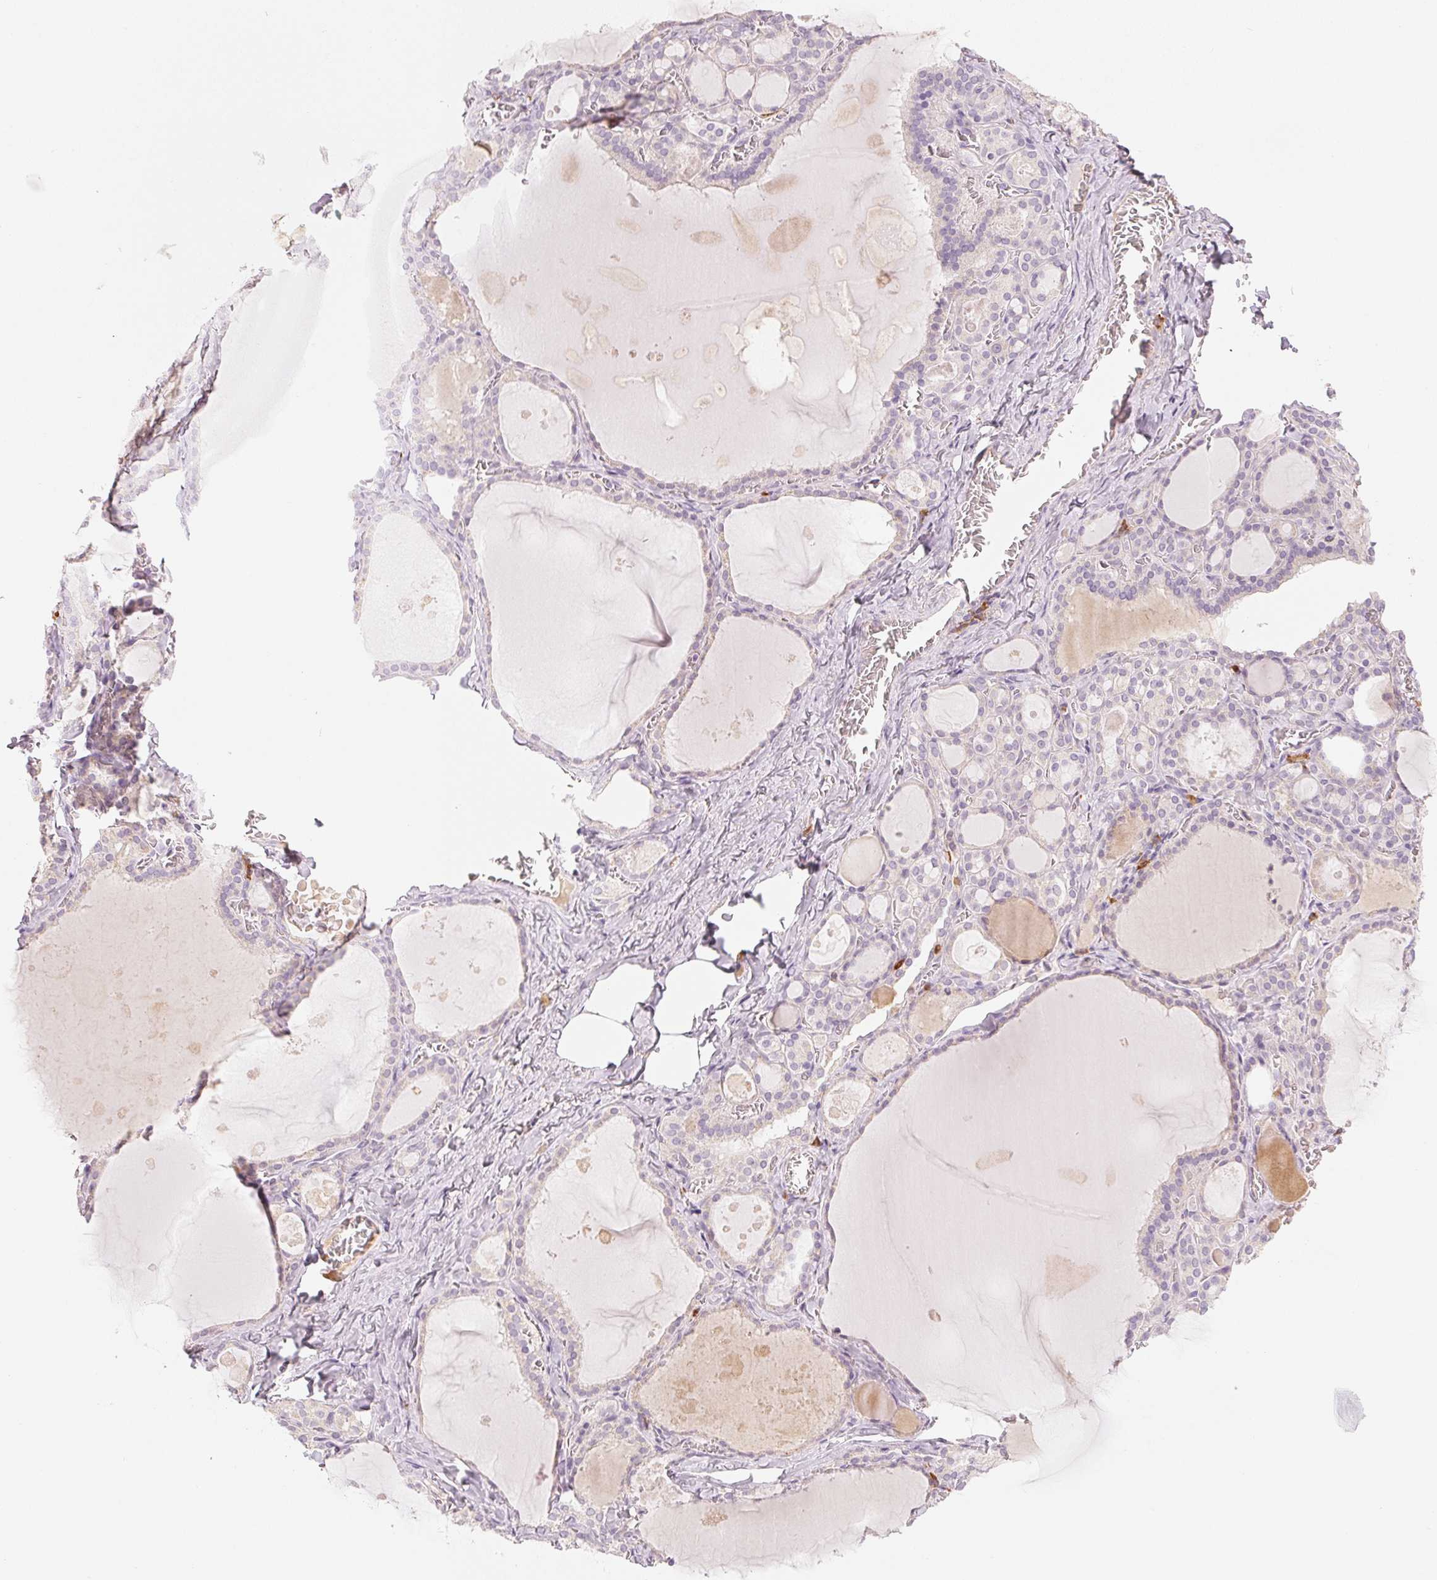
{"staining": {"intensity": "negative", "quantity": "none", "location": "none"}, "tissue": "thyroid gland", "cell_type": "Glandular cells", "image_type": "normal", "snomed": [{"axis": "morphology", "description": "Normal tissue, NOS"}, {"axis": "topography", "description": "Thyroid gland"}], "caption": "Immunohistochemistry (IHC) histopathology image of benign thyroid gland: thyroid gland stained with DAB (3,3'-diaminobenzidine) exhibits no significant protein staining in glandular cells. (DAB (3,3'-diaminobenzidine) IHC visualized using brightfield microscopy, high magnification).", "gene": "RMDN2", "patient": {"sex": "male", "age": 56}}